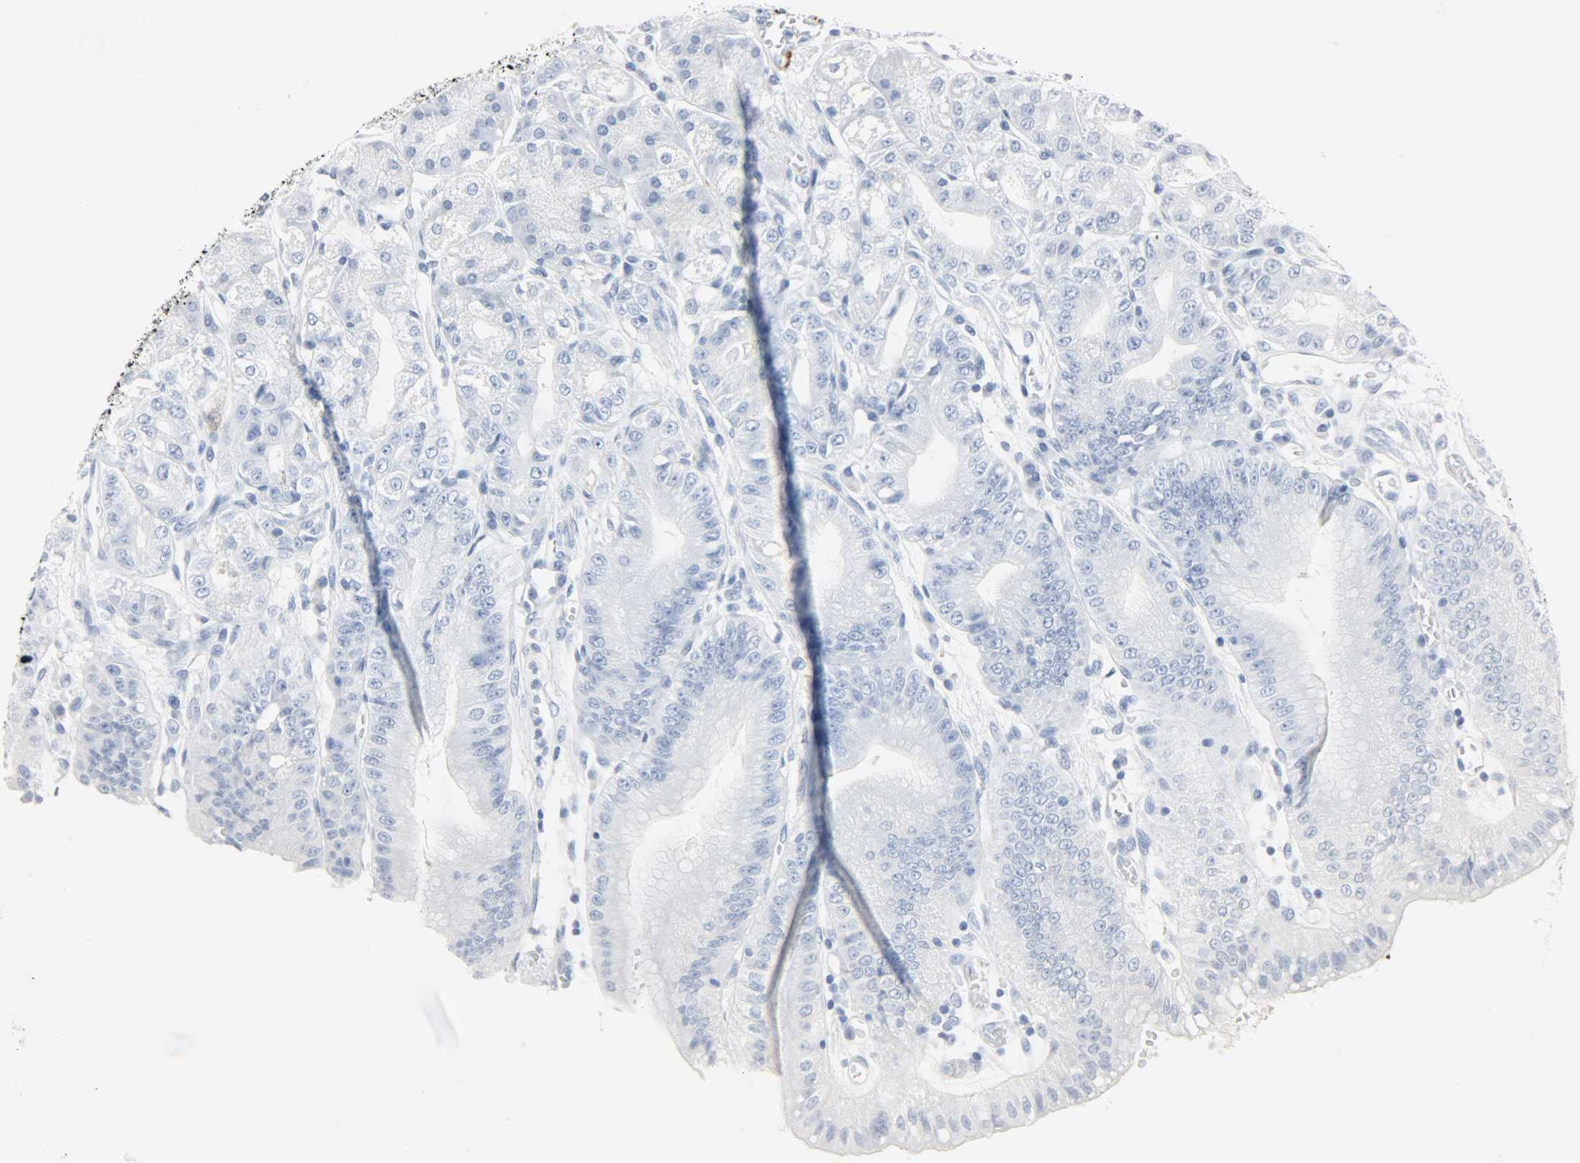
{"staining": {"intensity": "negative", "quantity": "none", "location": "none"}, "tissue": "stomach", "cell_type": "Glandular cells", "image_type": "normal", "snomed": [{"axis": "morphology", "description": "Normal tissue, NOS"}, {"axis": "topography", "description": "Stomach, lower"}], "caption": "DAB (3,3'-diaminobenzidine) immunohistochemical staining of normal stomach displays no significant staining in glandular cells.", "gene": "CA3", "patient": {"sex": "male", "age": 71}}